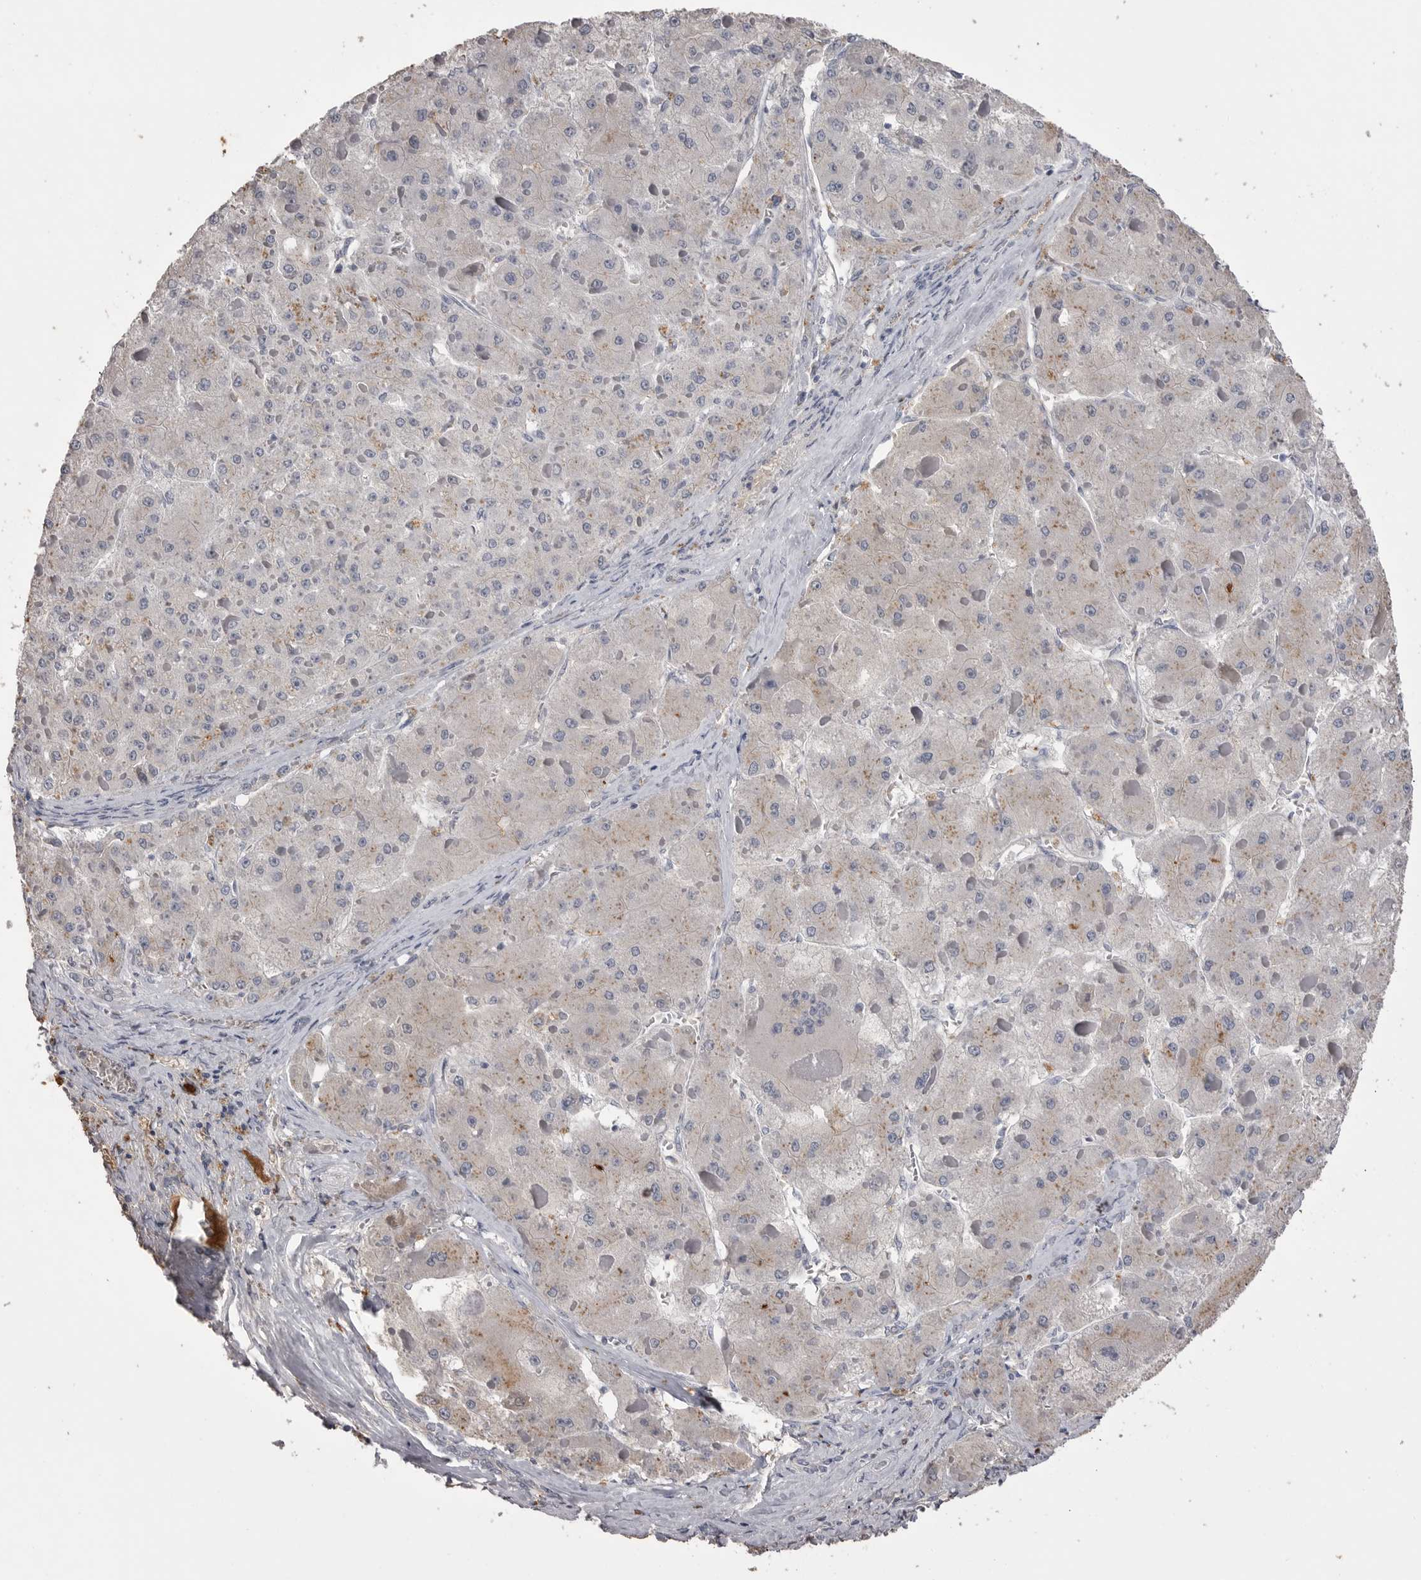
{"staining": {"intensity": "negative", "quantity": "none", "location": "none"}, "tissue": "liver cancer", "cell_type": "Tumor cells", "image_type": "cancer", "snomed": [{"axis": "morphology", "description": "Carcinoma, Hepatocellular, NOS"}, {"axis": "topography", "description": "Liver"}], "caption": "This is an immunohistochemistry histopathology image of hepatocellular carcinoma (liver). There is no positivity in tumor cells.", "gene": "AHSG", "patient": {"sex": "female", "age": 73}}